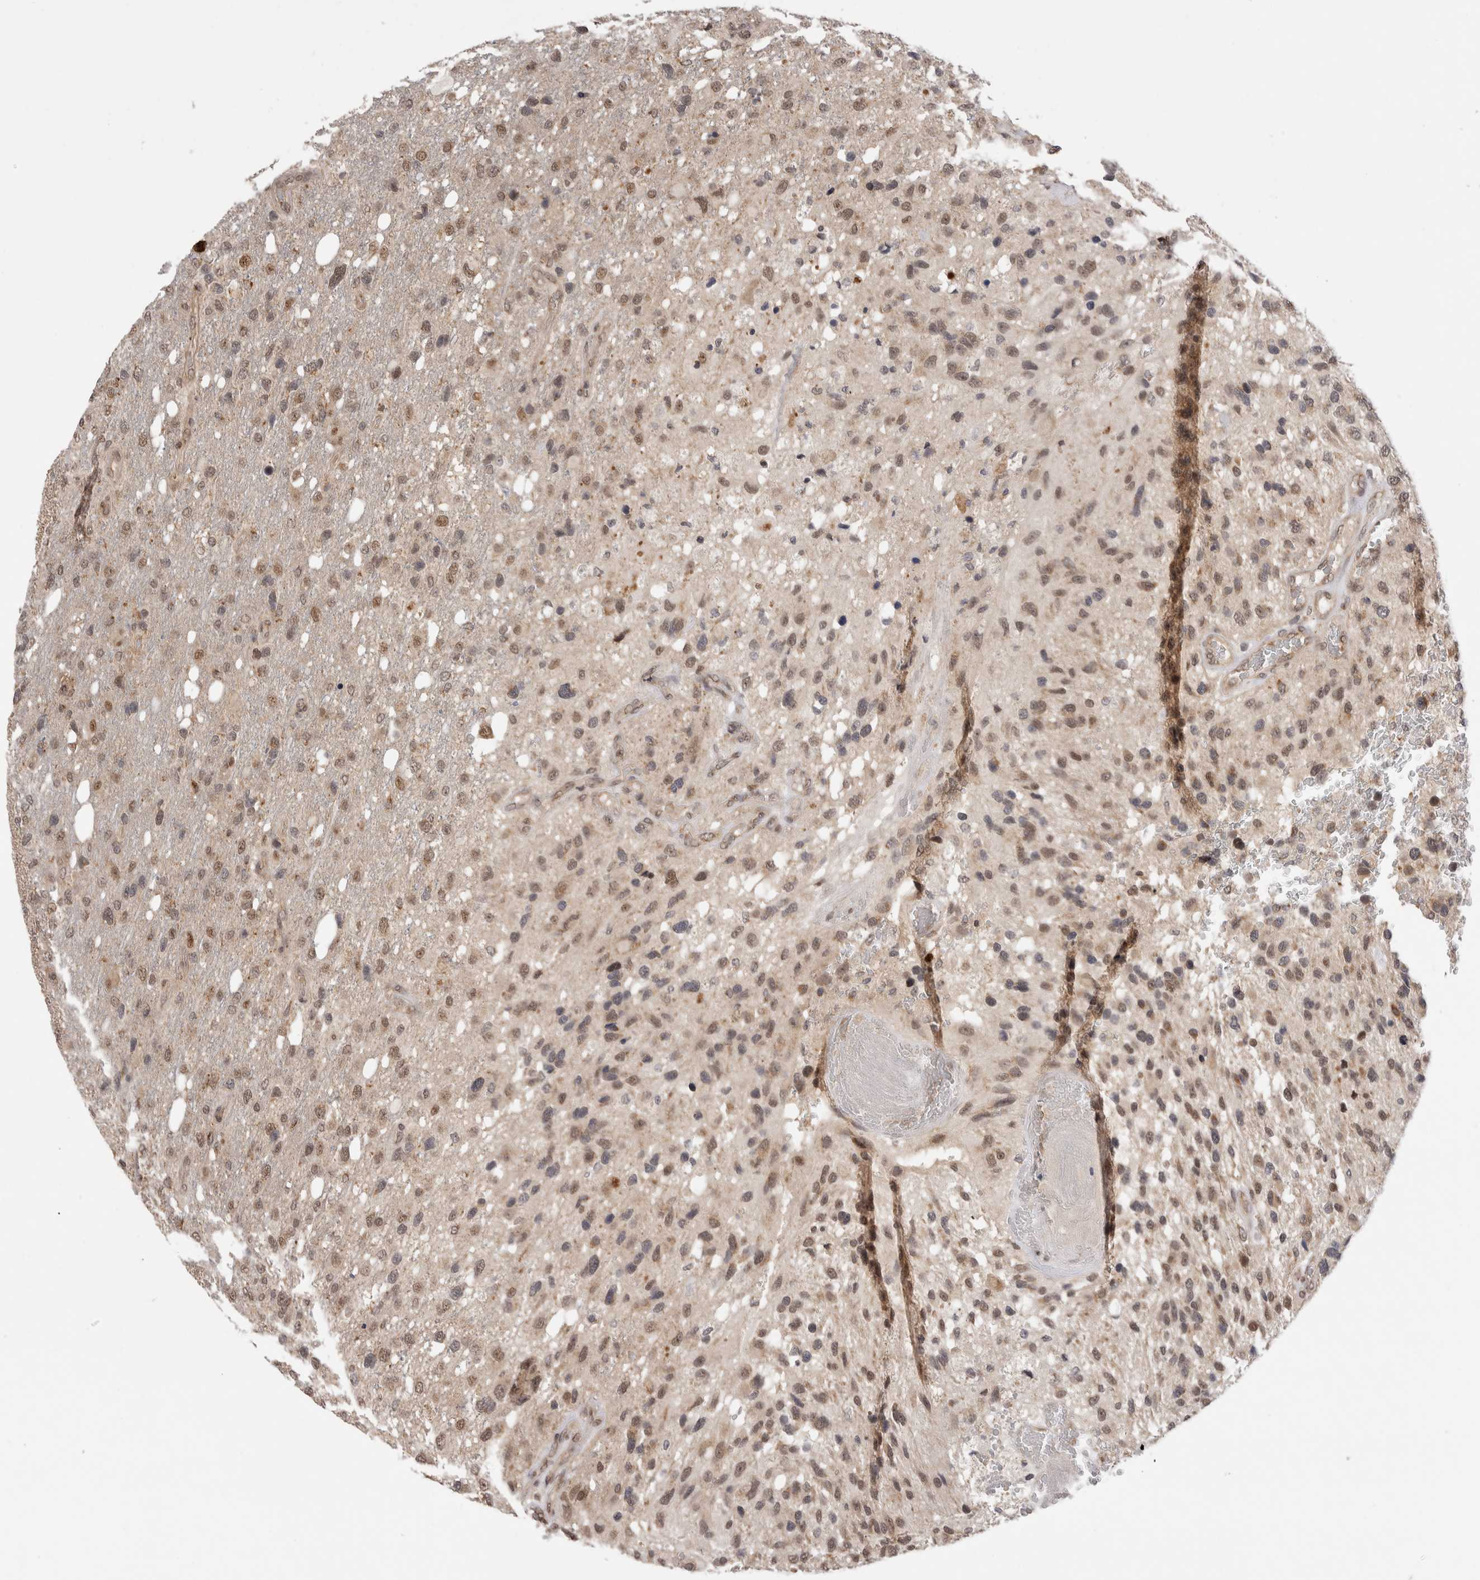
{"staining": {"intensity": "moderate", "quantity": ">75%", "location": "cytoplasmic/membranous,nuclear"}, "tissue": "glioma", "cell_type": "Tumor cells", "image_type": "cancer", "snomed": [{"axis": "morphology", "description": "Glioma, malignant, High grade"}, {"axis": "topography", "description": "Brain"}], "caption": "This histopathology image displays IHC staining of malignant high-grade glioma, with medium moderate cytoplasmic/membranous and nuclear expression in approximately >75% of tumor cells.", "gene": "TMEM65", "patient": {"sex": "female", "age": 58}}